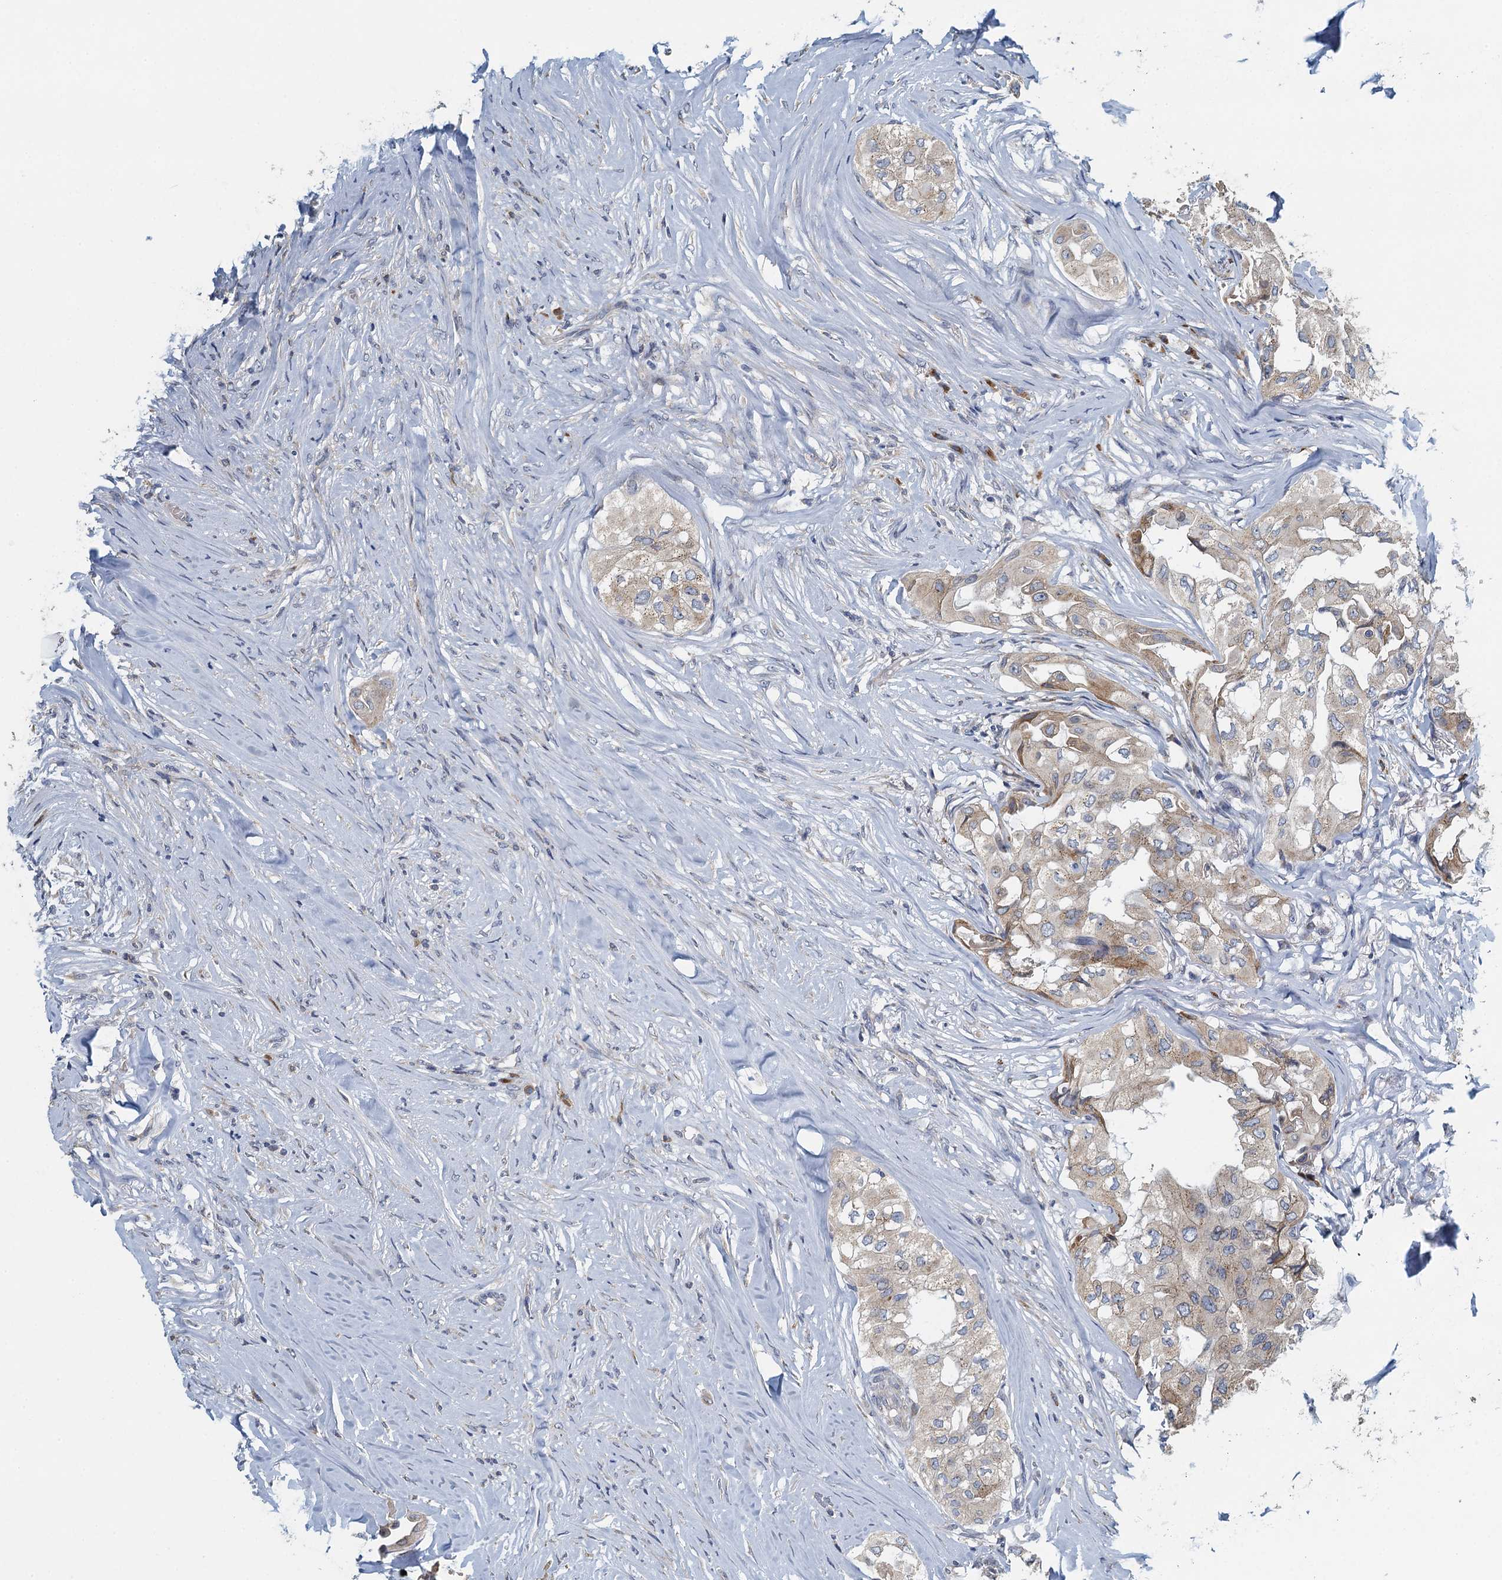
{"staining": {"intensity": "weak", "quantity": "<25%", "location": "cytoplasmic/membranous"}, "tissue": "thyroid cancer", "cell_type": "Tumor cells", "image_type": "cancer", "snomed": [{"axis": "morphology", "description": "Papillary adenocarcinoma, NOS"}, {"axis": "topography", "description": "Thyroid gland"}], "caption": "There is no significant staining in tumor cells of papillary adenocarcinoma (thyroid).", "gene": "ALG2", "patient": {"sex": "female", "age": 59}}